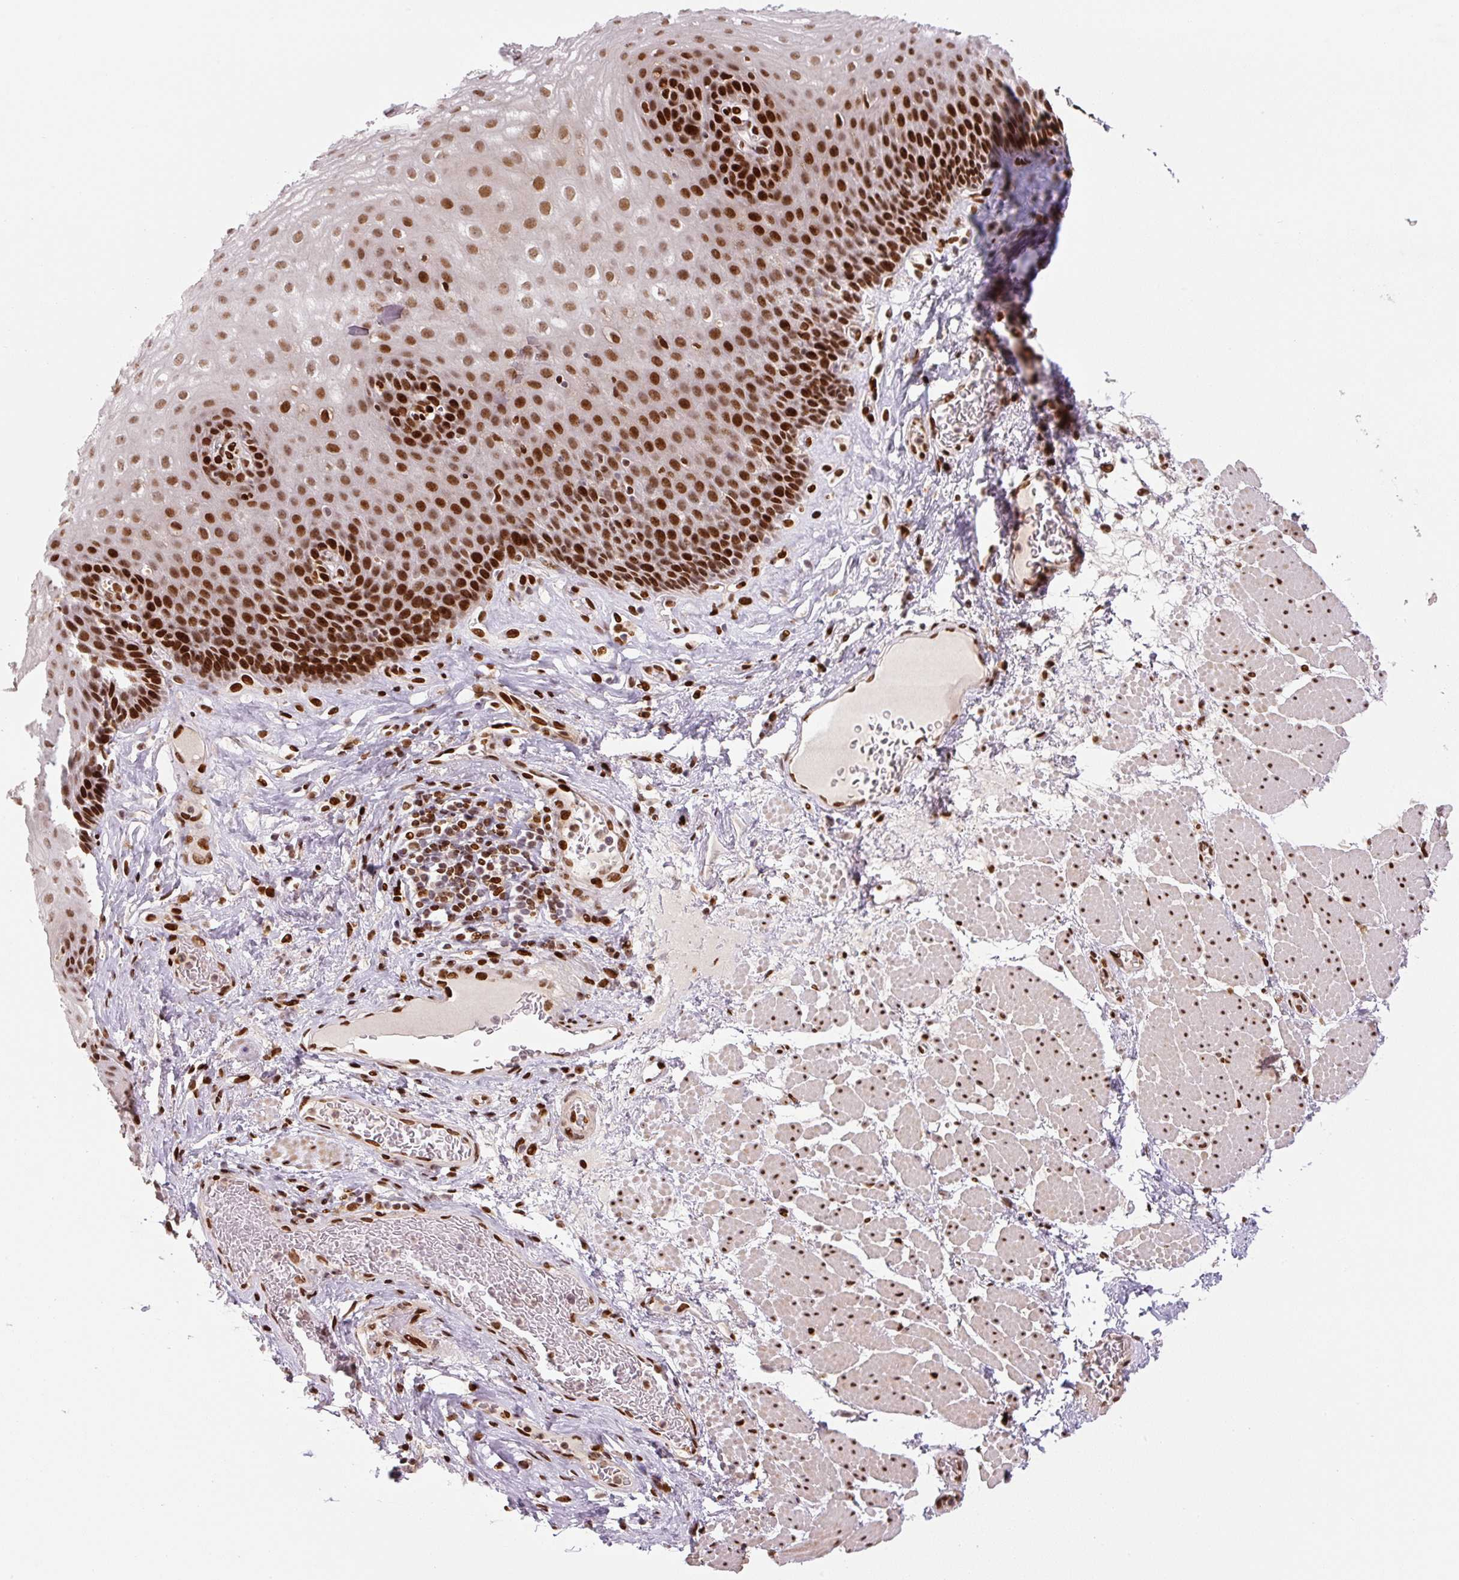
{"staining": {"intensity": "strong", "quantity": ">75%", "location": "nuclear"}, "tissue": "esophagus", "cell_type": "Squamous epithelial cells", "image_type": "normal", "snomed": [{"axis": "morphology", "description": "Normal tissue, NOS"}, {"axis": "topography", "description": "Esophagus"}], "caption": "IHC photomicrograph of unremarkable esophagus stained for a protein (brown), which displays high levels of strong nuclear staining in approximately >75% of squamous epithelial cells.", "gene": "PYDC2", "patient": {"sex": "female", "age": 66}}